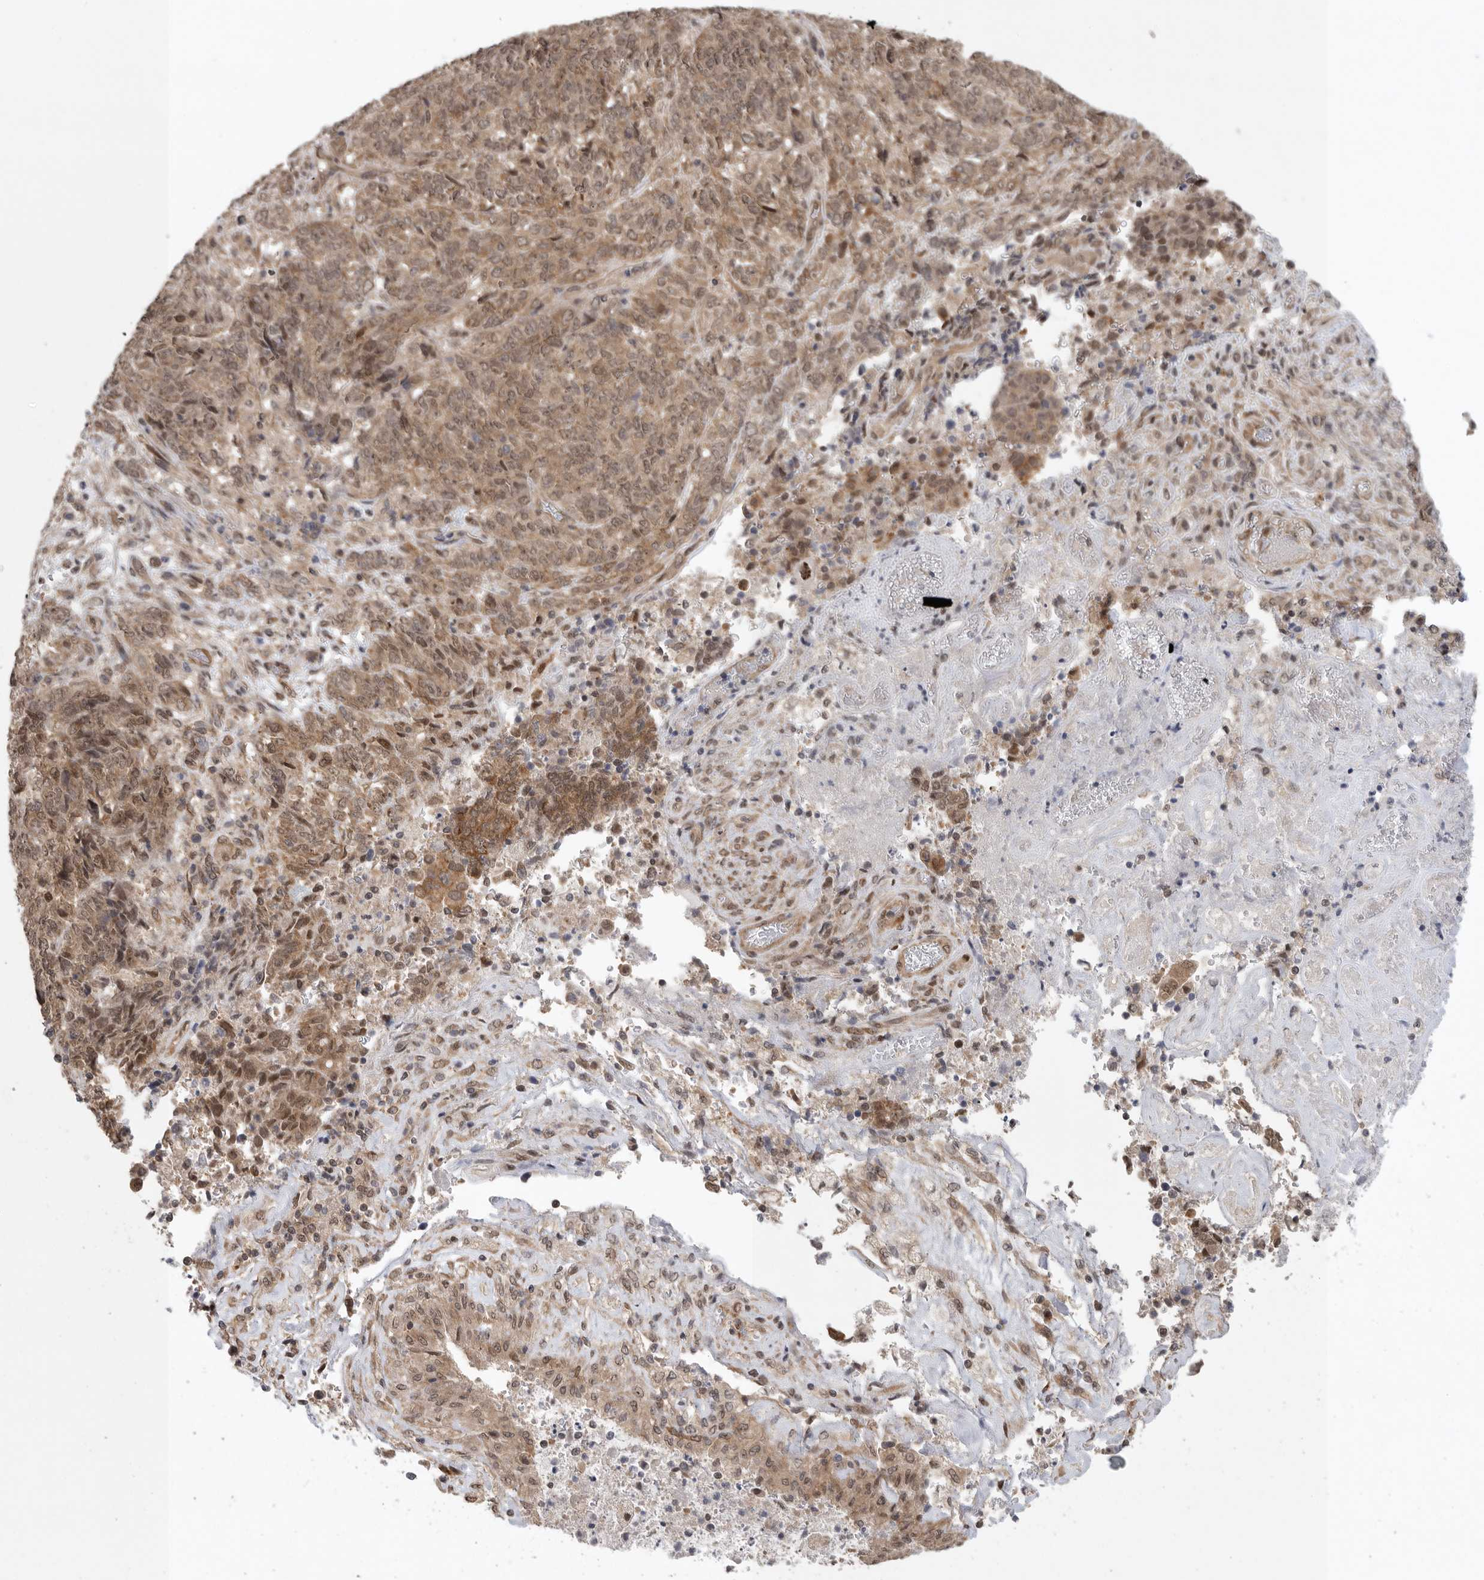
{"staining": {"intensity": "moderate", "quantity": ">75%", "location": "cytoplasmic/membranous,nuclear"}, "tissue": "endometrial cancer", "cell_type": "Tumor cells", "image_type": "cancer", "snomed": [{"axis": "morphology", "description": "Adenocarcinoma, NOS"}, {"axis": "topography", "description": "Endometrium"}], "caption": "Immunohistochemistry (IHC) (DAB) staining of endometrial adenocarcinoma shows moderate cytoplasmic/membranous and nuclear protein expression in about >75% of tumor cells.", "gene": "VPS50", "patient": {"sex": "female", "age": 80}}